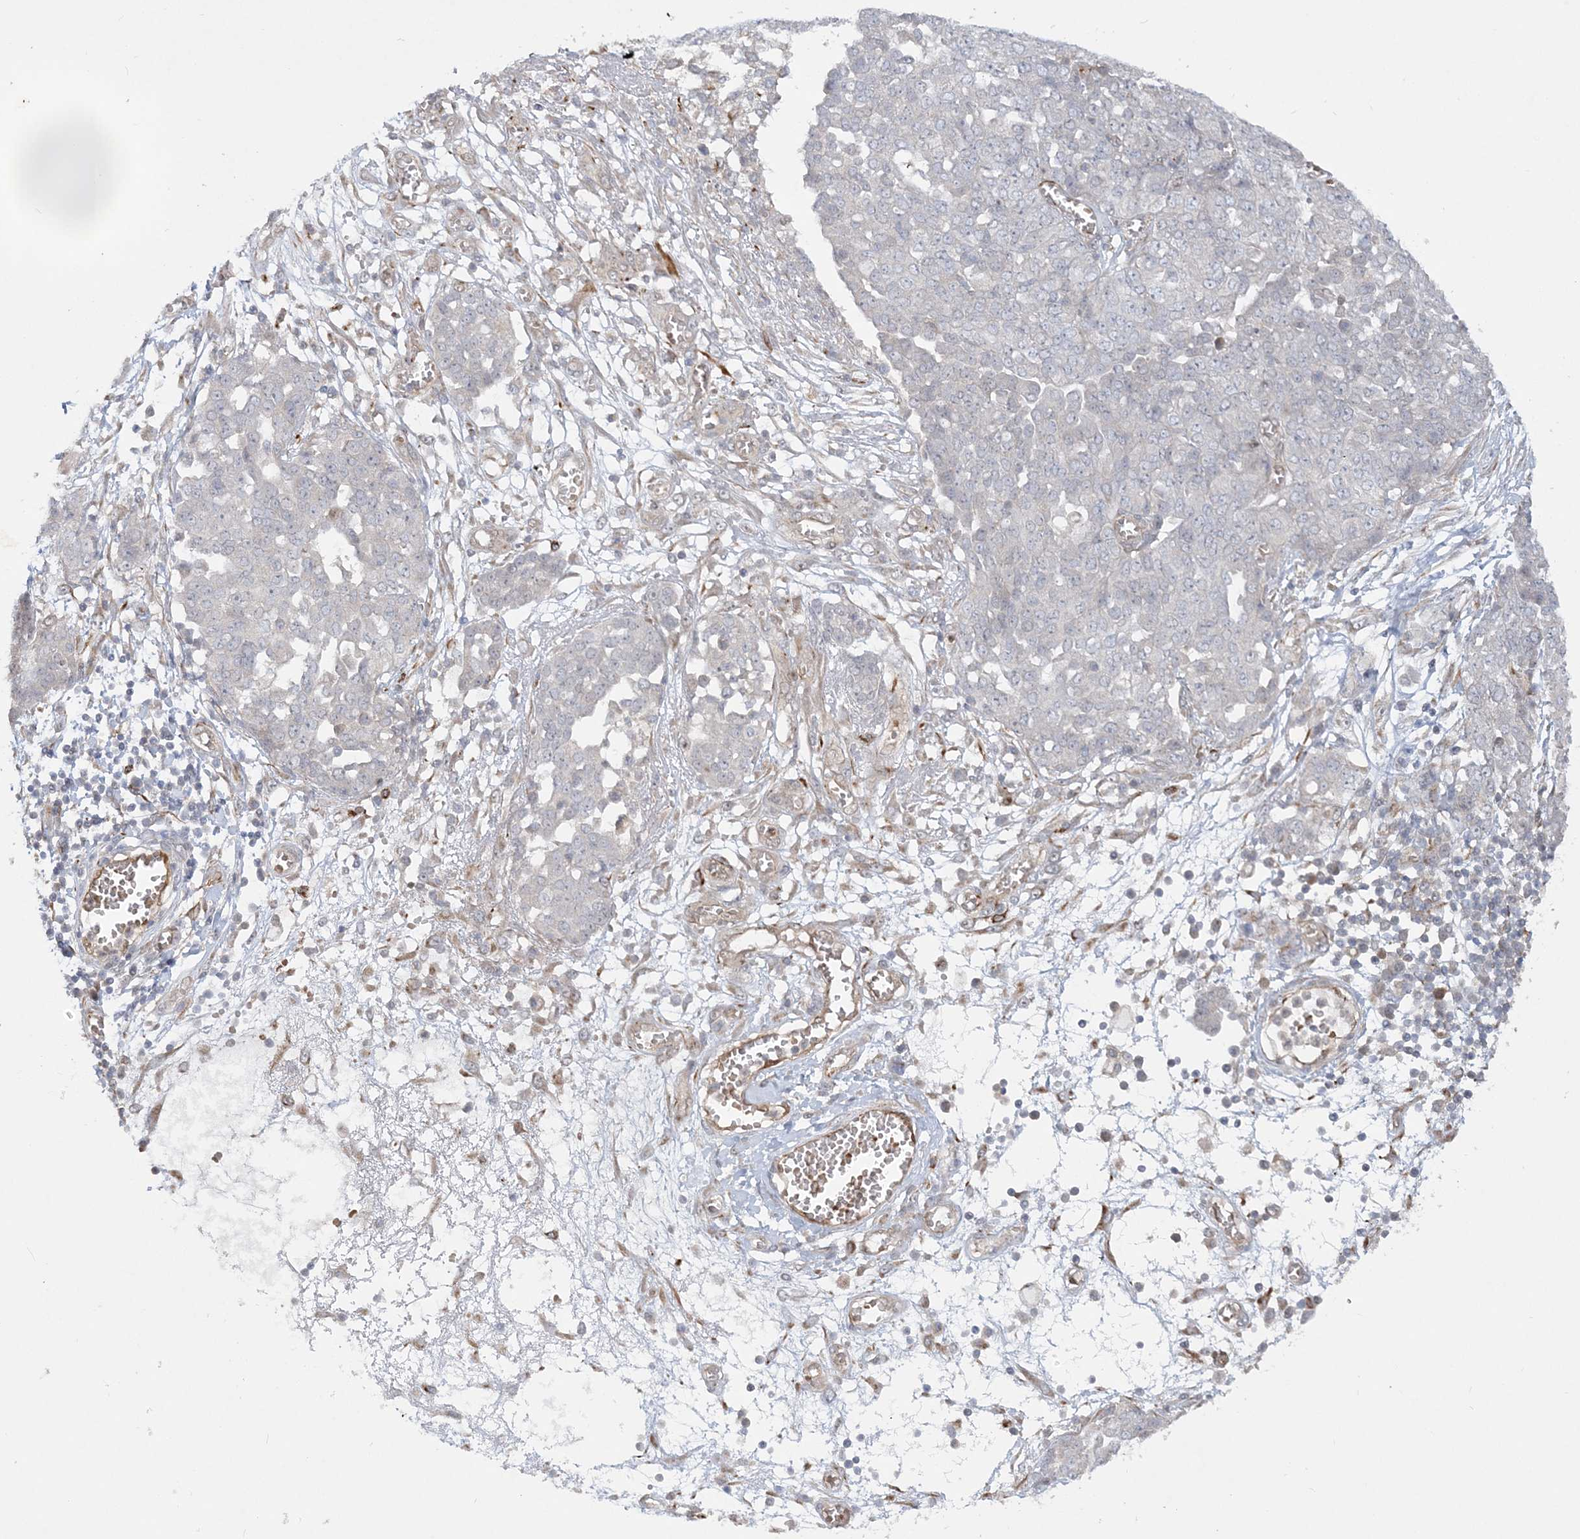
{"staining": {"intensity": "negative", "quantity": "none", "location": "none"}, "tissue": "ovarian cancer", "cell_type": "Tumor cells", "image_type": "cancer", "snomed": [{"axis": "morphology", "description": "Cystadenocarcinoma, serous, NOS"}, {"axis": "topography", "description": "Soft tissue"}, {"axis": "topography", "description": "Ovary"}], "caption": "IHC image of neoplastic tissue: ovarian cancer stained with DAB exhibits no significant protein positivity in tumor cells.", "gene": "INPP1", "patient": {"sex": "female", "age": 57}}